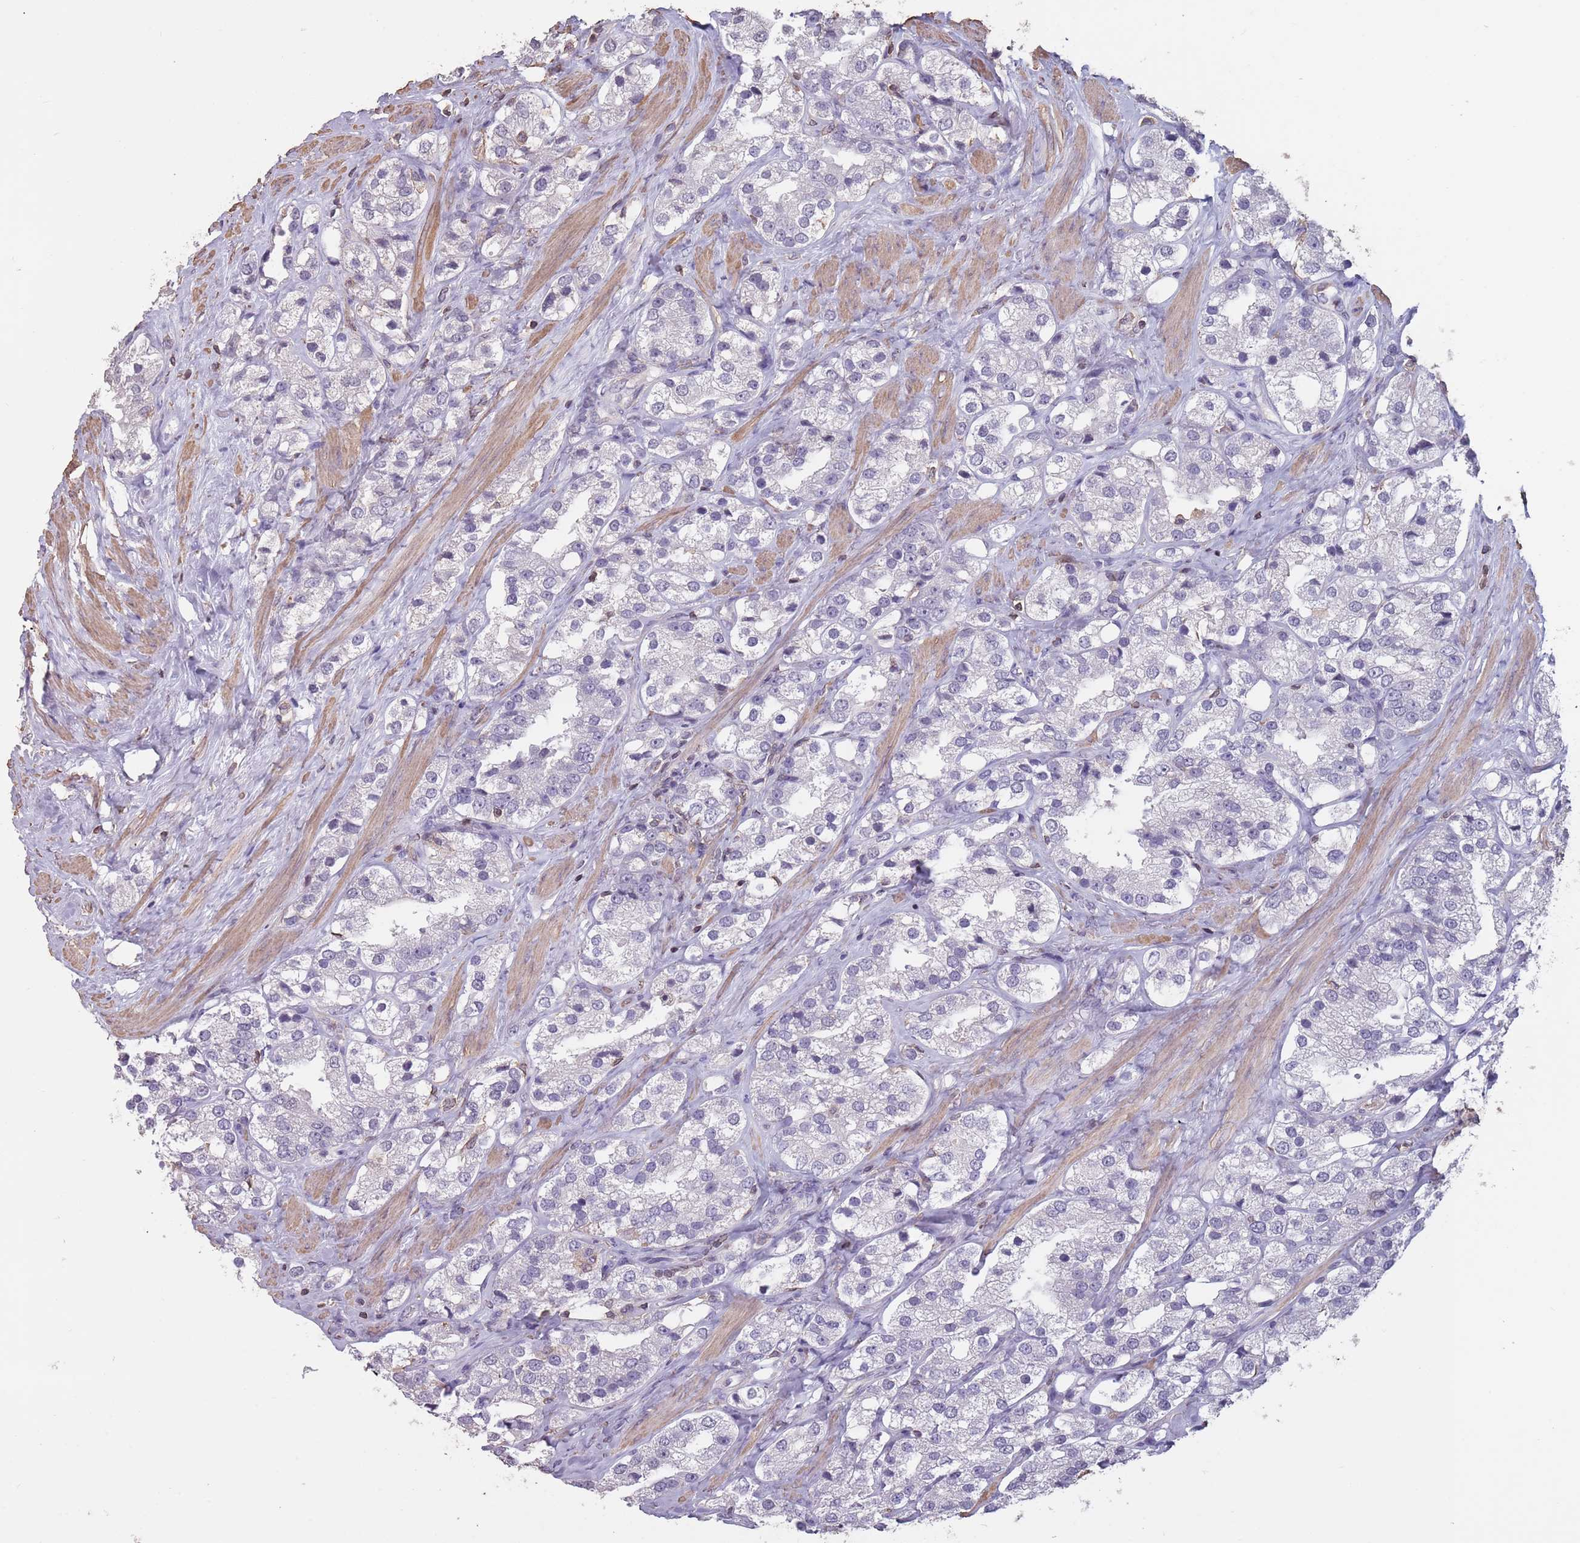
{"staining": {"intensity": "negative", "quantity": "none", "location": "none"}, "tissue": "prostate cancer", "cell_type": "Tumor cells", "image_type": "cancer", "snomed": [{"axis": "morphology", "description": "Adenocarcinoma, NOS"}, {"axis": "topography", "description": "Prostate"}], "caption": "Adenocarcinoma (prostate) stained for a protein using IHC demonstrates no staining tumor cells.", "gene": "SUN5", "patient": {"sex": "male", "age": 79}}